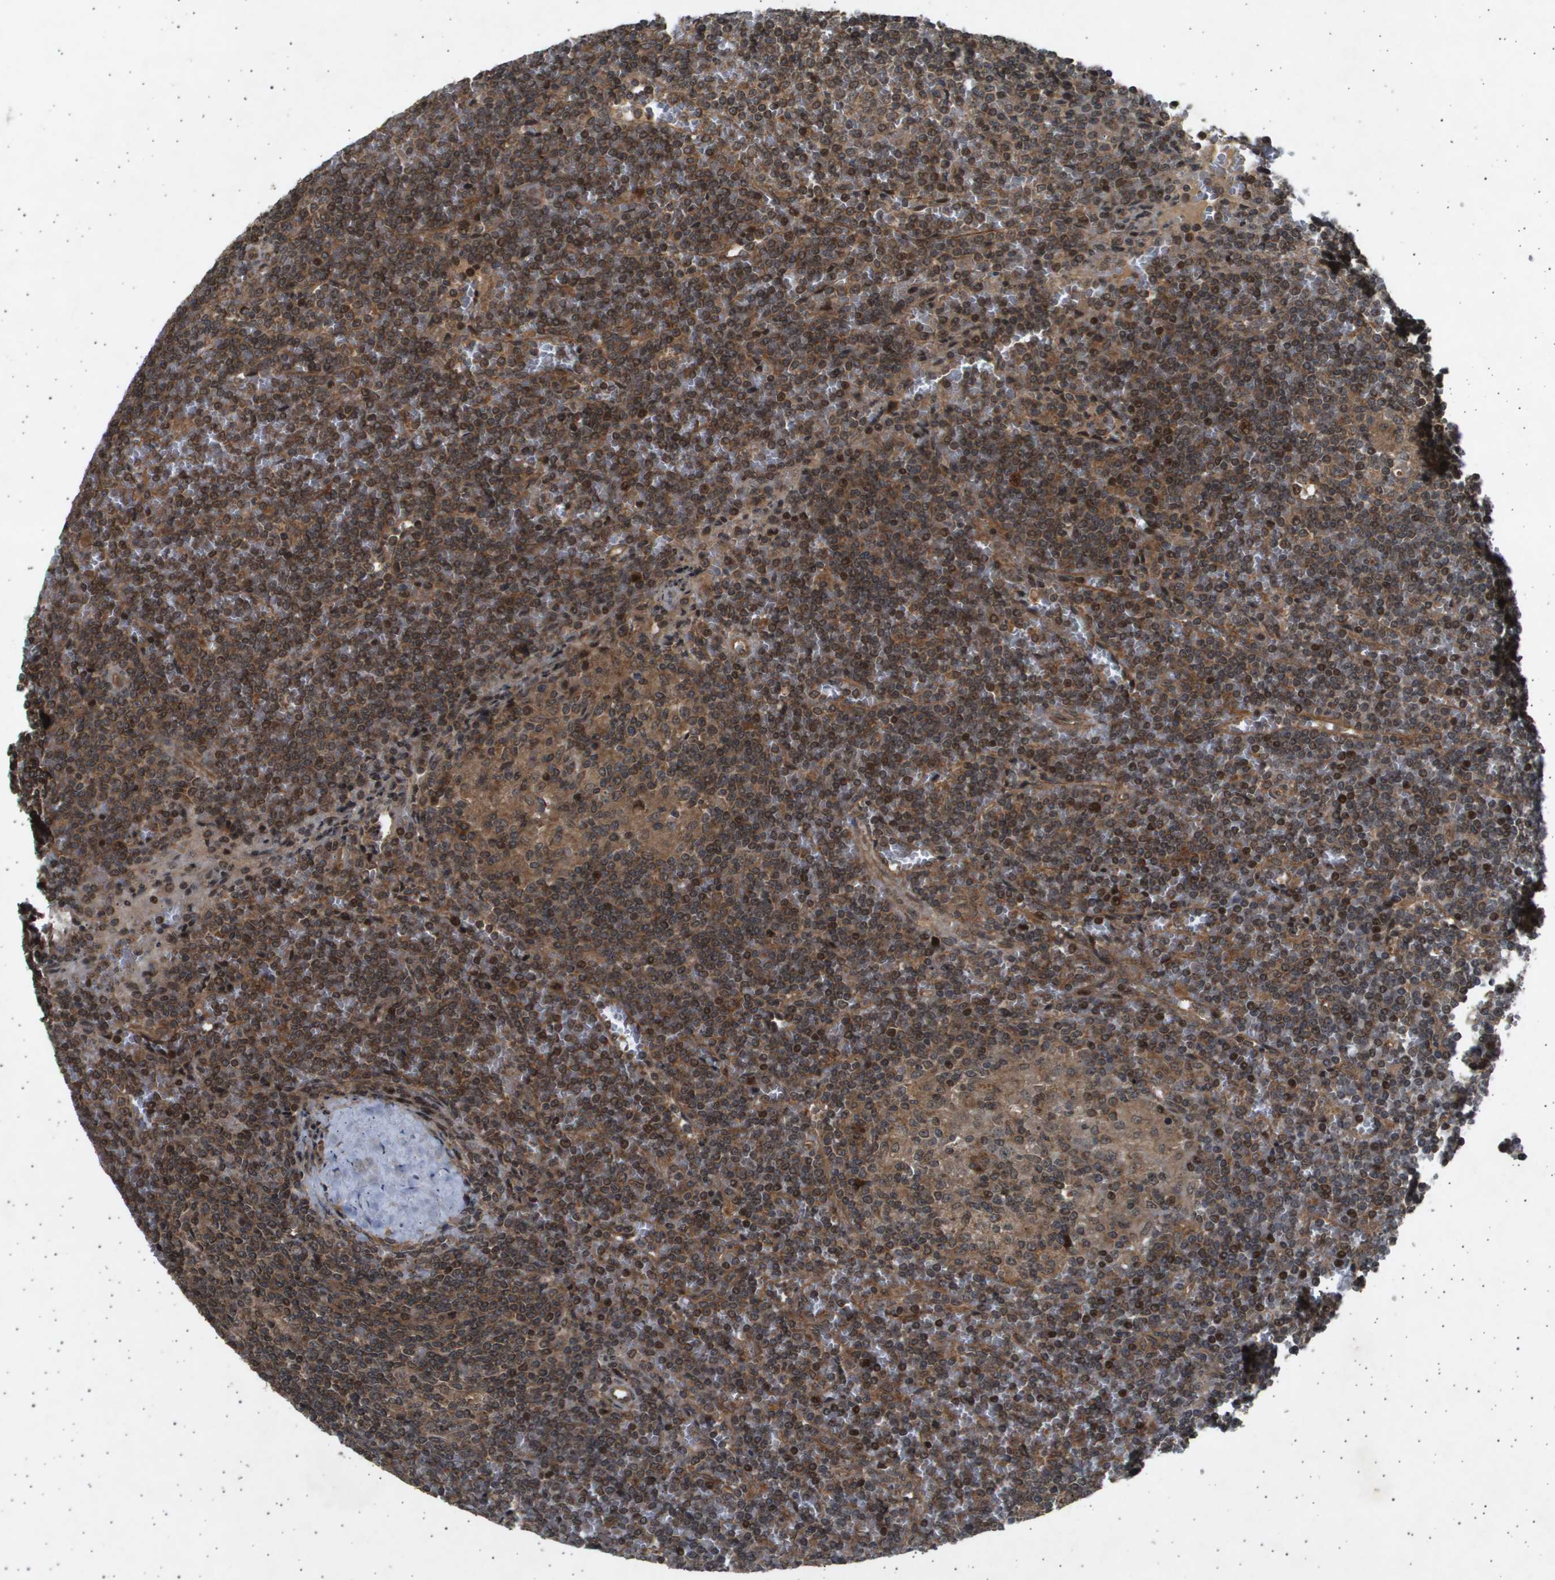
{"staining": {"intensity": "moderate", "quantity": ">75%", "location": "cytoplasmic/membranous,nuclear"}, "tissue": "lymphoma", "cell_type": "Tumor cells", "image_type": "cancer", "snomed": [{"axis": "morphology", "description": "Malignant lymphoma, non-Hodgkin's type, Low grade"}, {"axis": "topography", "description": "Spleen"}], "caption": "Lymphoma tissue exhibits moderate cytoplasmic/membranous and nuclear expression in approximately >75% of tumor cells", "gene": "TNRC6A", "patient": {"sex": "female", "age": 19}}